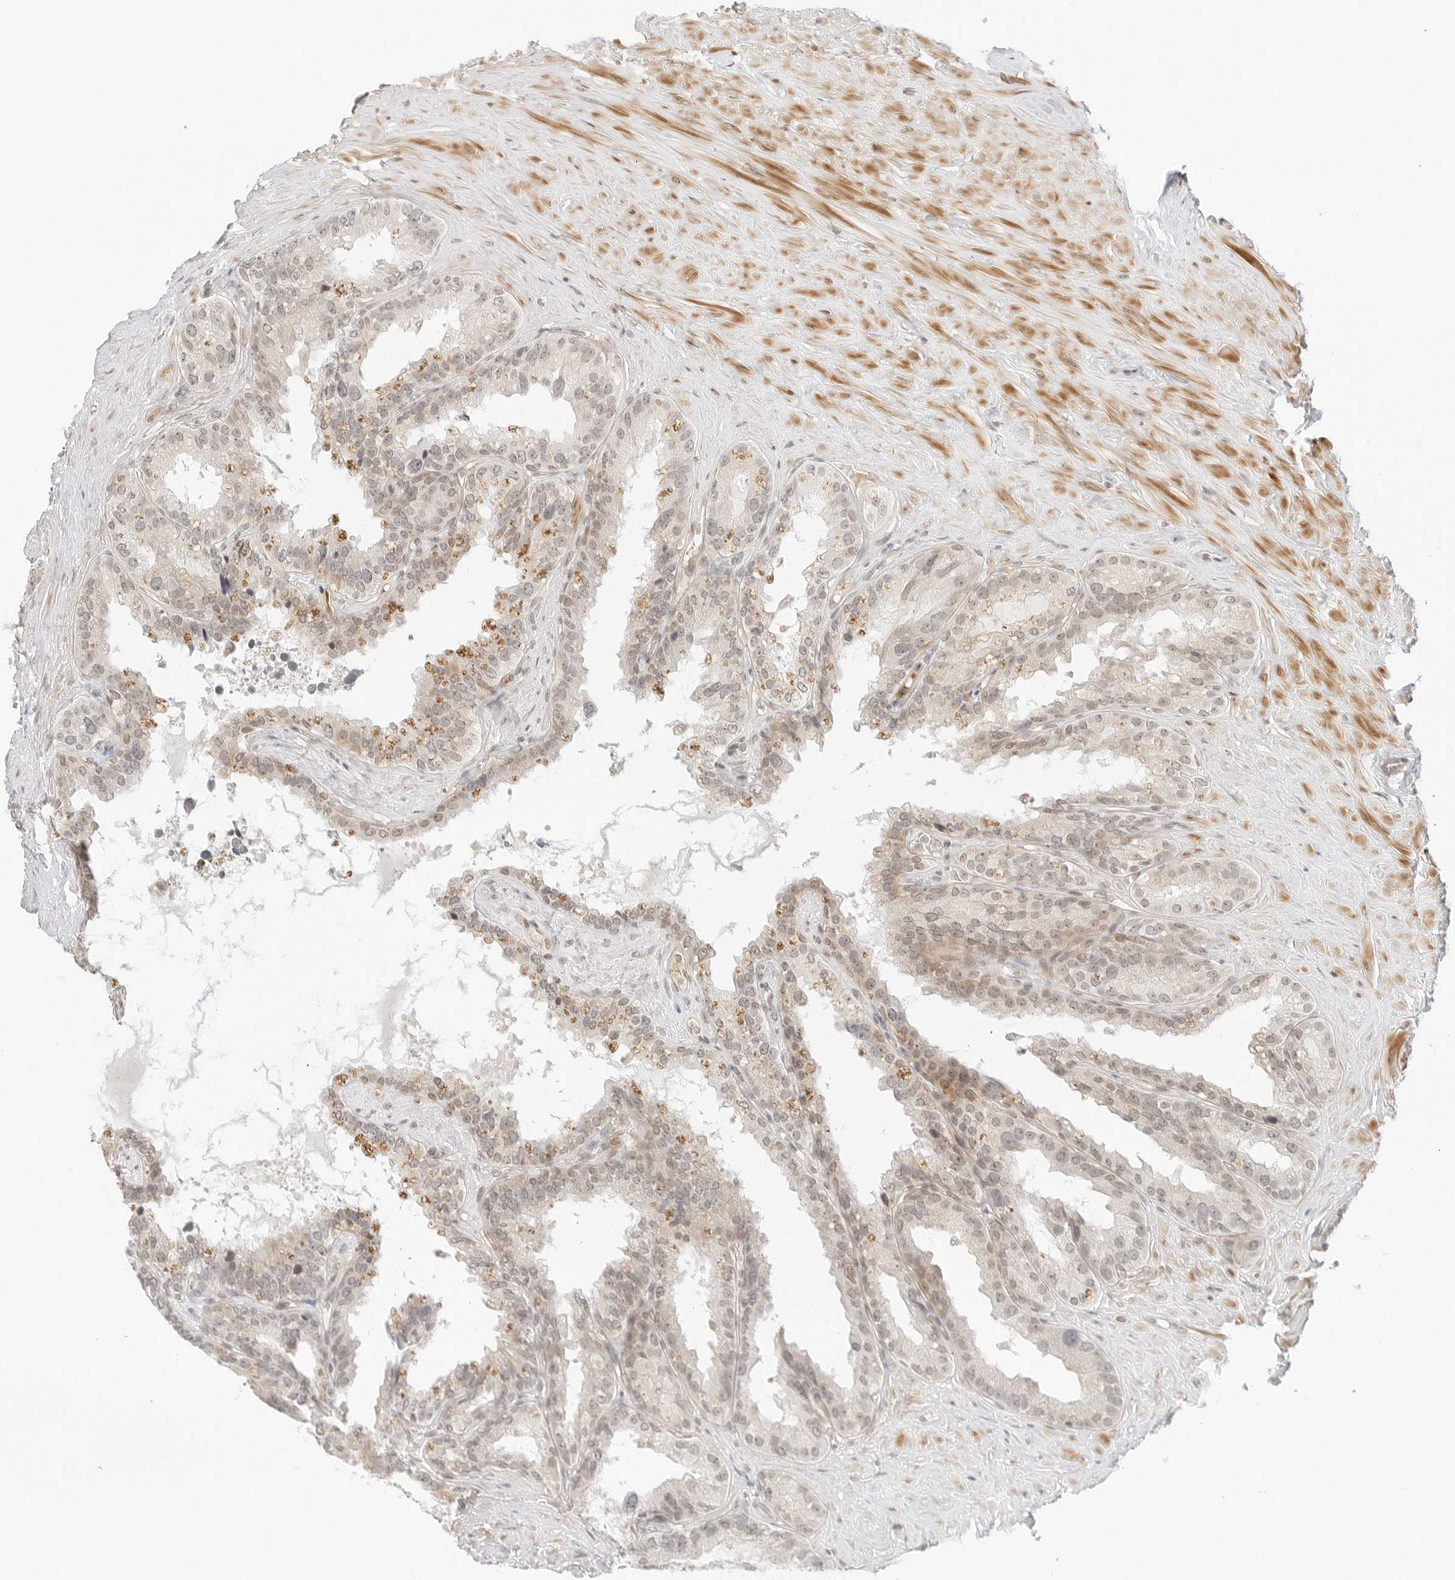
{"staining": {"intensity": "weak", "quantity": "25%-75%", "location": "nuclear"}, "tissue": "seminal vesicle", "cell_type": "Glandular cells", "image_type": "normal", "snomed": [{"axis": "morphology", "description": "Normal tissue, NOS"}, {"axis": "topography", "description": "Seminal veicle"}], "caption": "About 25%-75% of glandular cells in benign seminal vesicle reveal weak nuclear protein positivity as visualized by brown immunohistochemical staining.", "gene": "NEO1", "patient": {"sex": "male", "age": 80}}